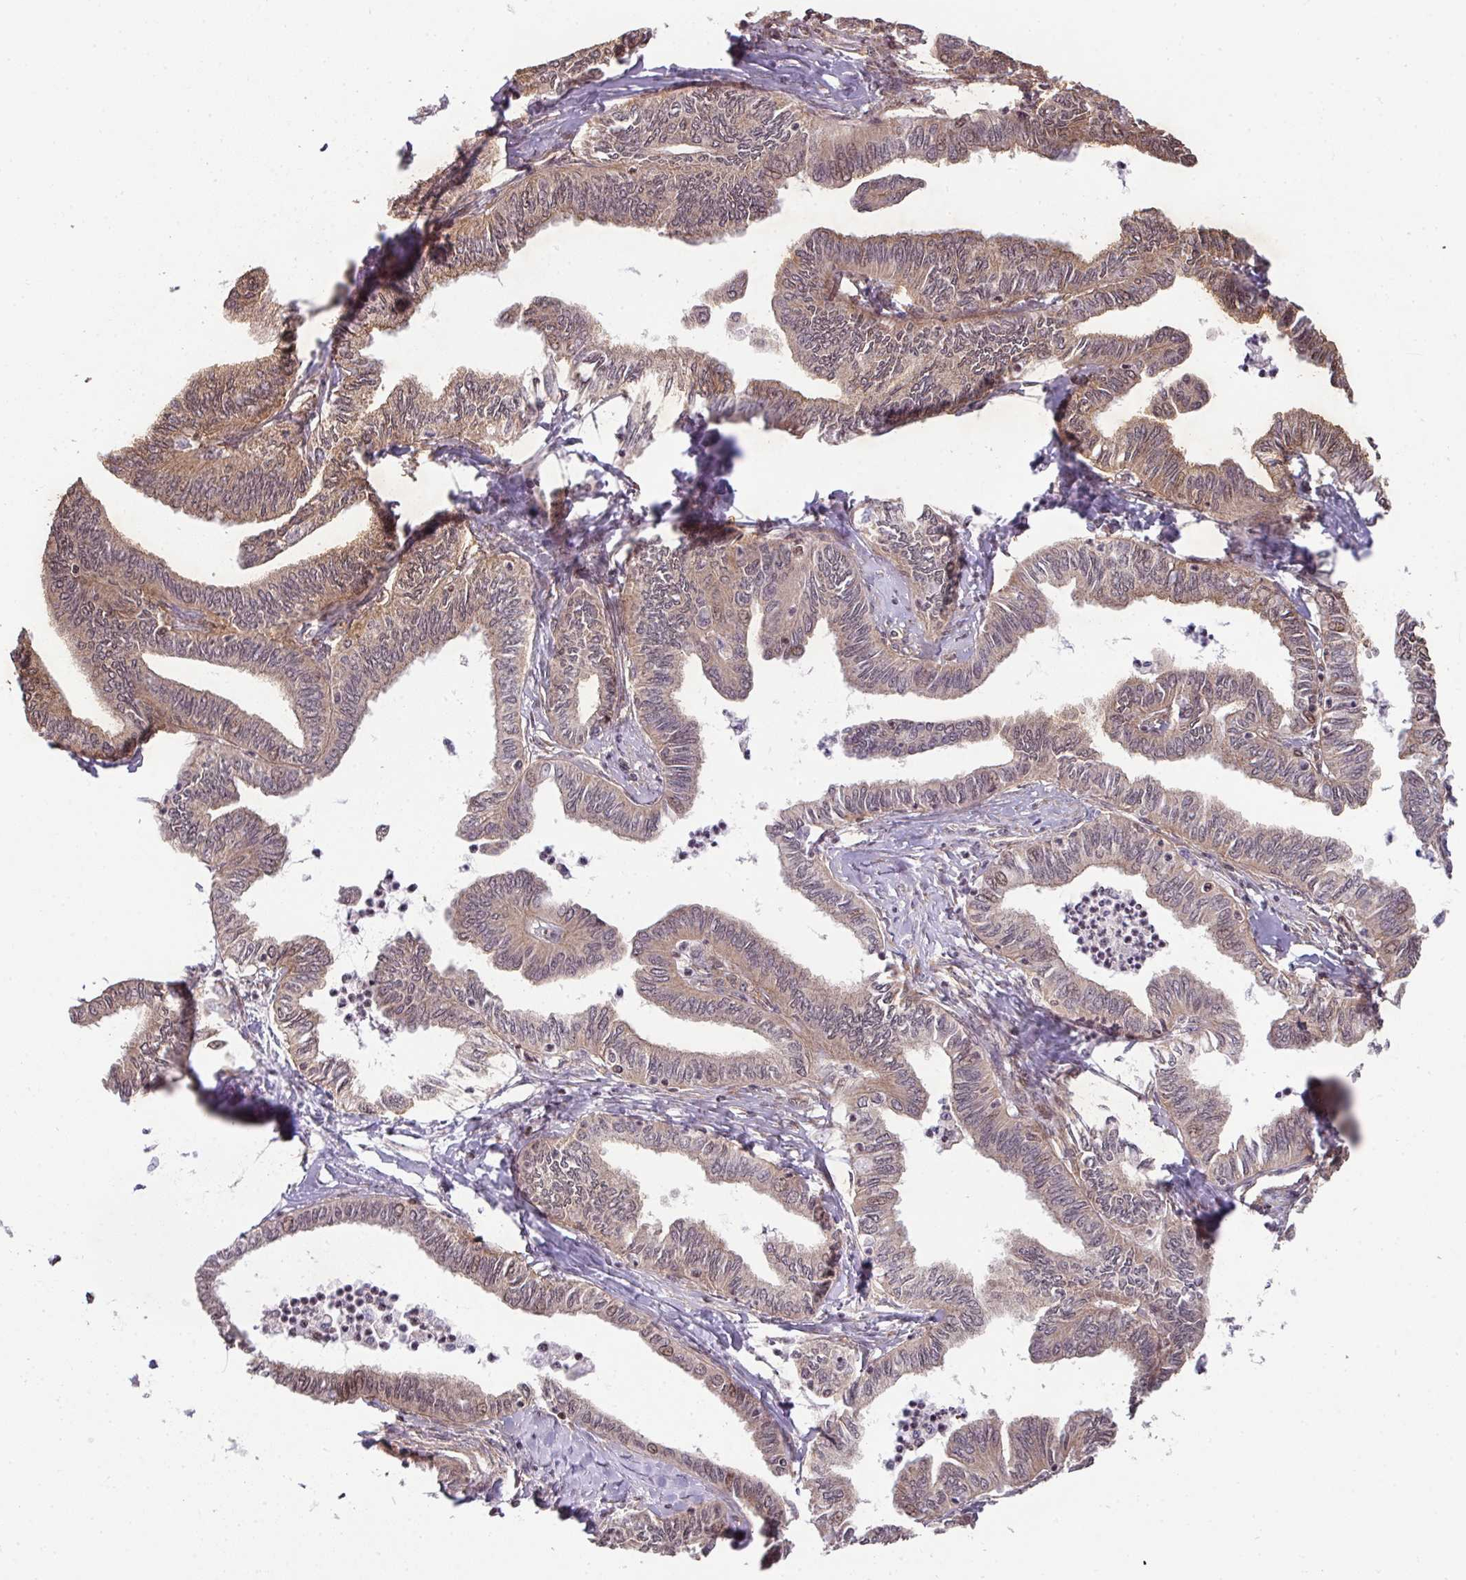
{"staining": {"intensity": "weak", "quantity": "25%-75%", "location": "cytoplasmic/membranous"}, "tissue": "ovarian cancer", "cell_type": "Tumor cells", "image_type": "cancer", "snomed": [{"axis": "morphology", "description": "Carcinoma, endometroid"}, {"axis": "topography", "description": "Ovary"}], "caption": "Ovarian cancer (endometroid carcinoma) stained for a protein displays weak cytoplasmic/membranous positivity in tumor cells.", "gene": "PLK1", "patient": {"sex": "female", "age": 70}}